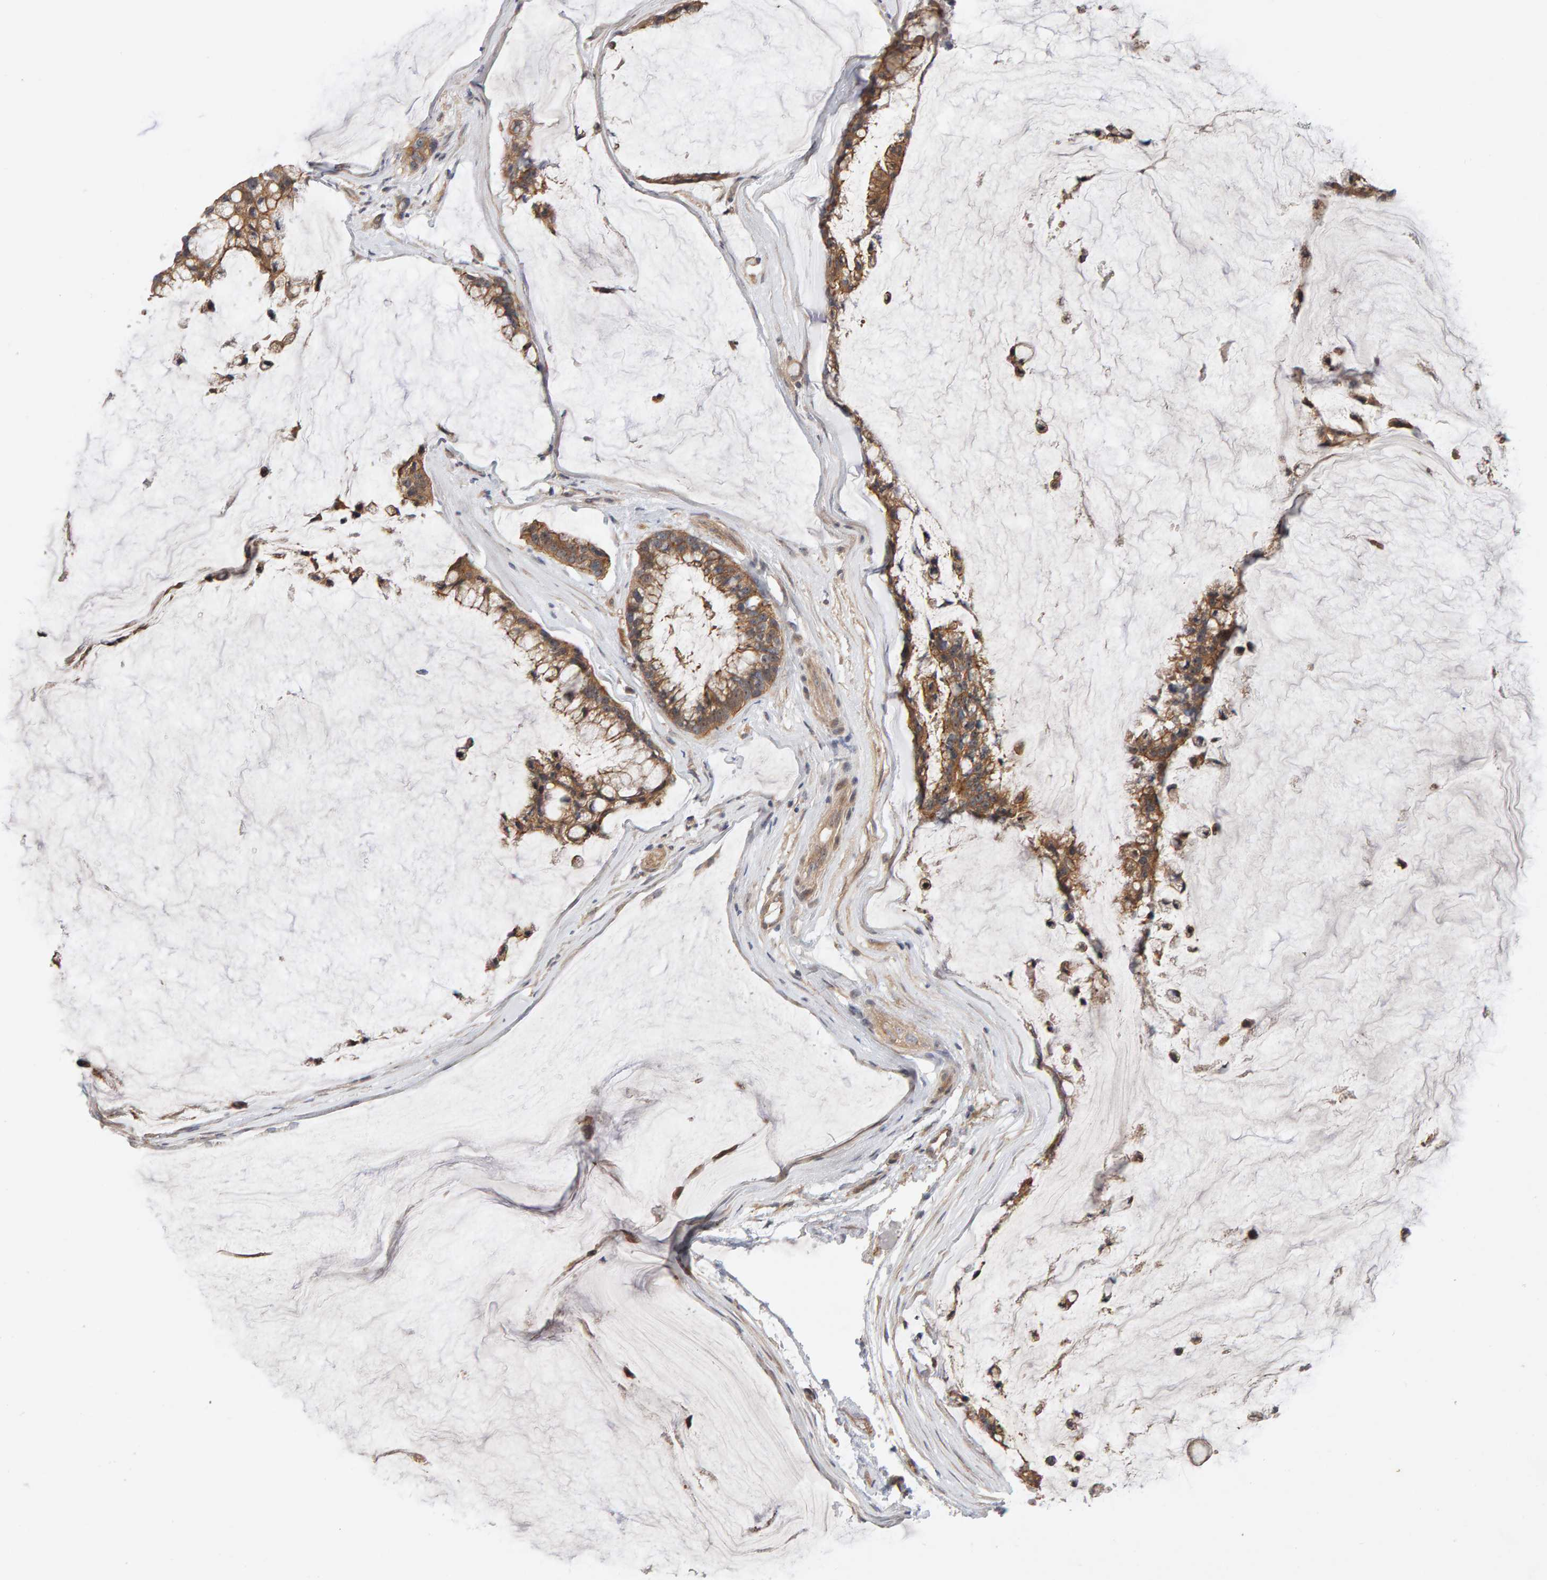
{"staining": {"intensity": "moderate", "quantity": ">75%", "location": "cytoplasmic/membranous"}, "tissue": "ovarian cancer", "cell_type": "Tumor cells", "image_type": "cancer", "snomed": [{"axis": "morphology", "description": "Cystadenocarcinoma, mucinous, NOS"}, {"axis": "topography", "description": "Ovary"}], "caption": "Protein expression analysis of ovarian mucinous cystadenocarcinoma demonstrates moderate cytoplasmic/membranous expression in about >75% of tumor cells.", "gene": "PPP1R16A", "patient": {"sex": "female", "age": 39}}